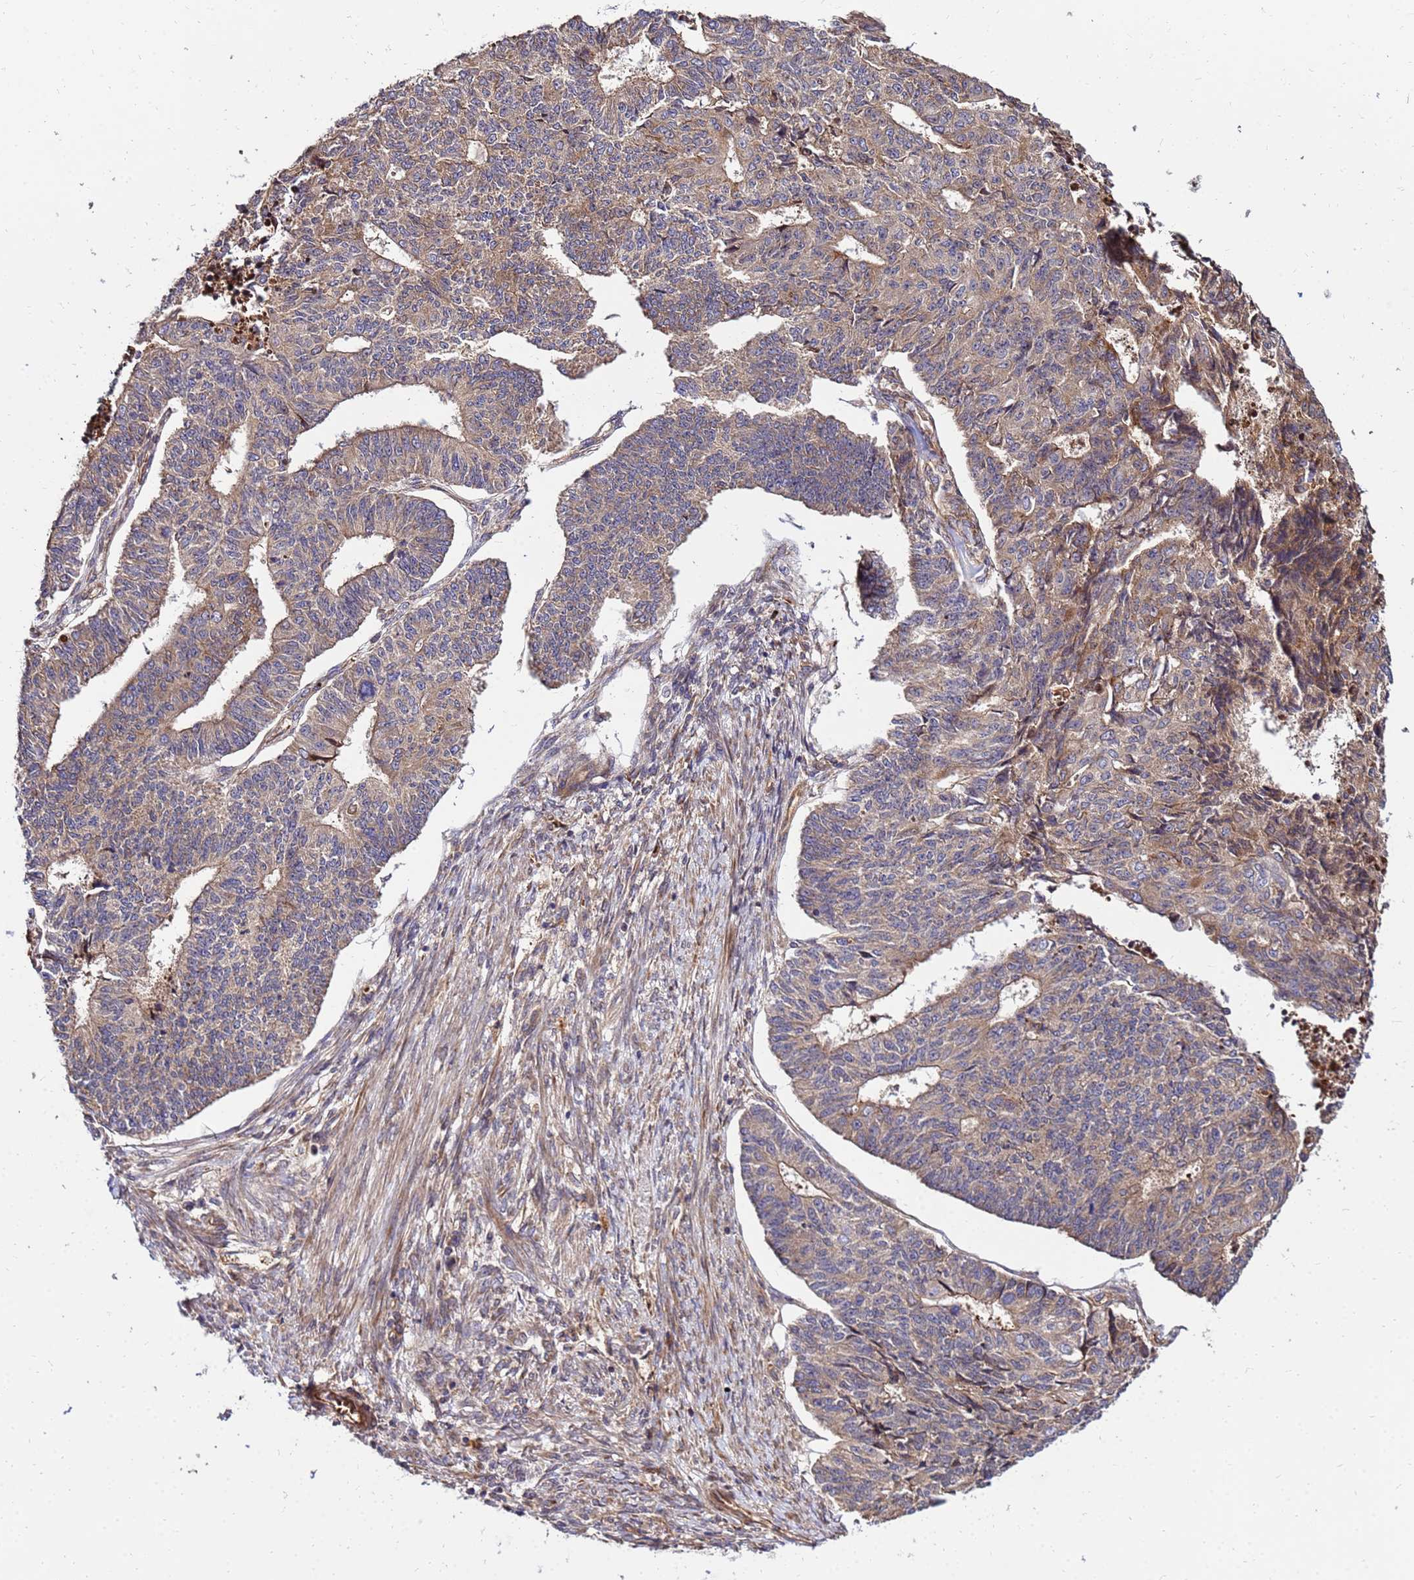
{"staining": {"intensity": "moderate", "quantity": ">75%", "location": "cytoplasmic/membranous"}, "tissue": "endometrial cancer", "cell_type": "Tumor cells", "image_type": "cancer", "snomed": [{"axis": "morphology", "description": "Adenocarcinoma, NOS"}, {"axis": "topography", "description": "Endometrium"}], "caption": "The immunohistochemical stain labels moderate cytoplasmic/membranous expression in tumor cells of endometrial cancer tissue. (Brightfield microscopy of DAB IHC at high magnification).", "gene": "WWC2", "patient": {"sex": "female", "age": 32}}